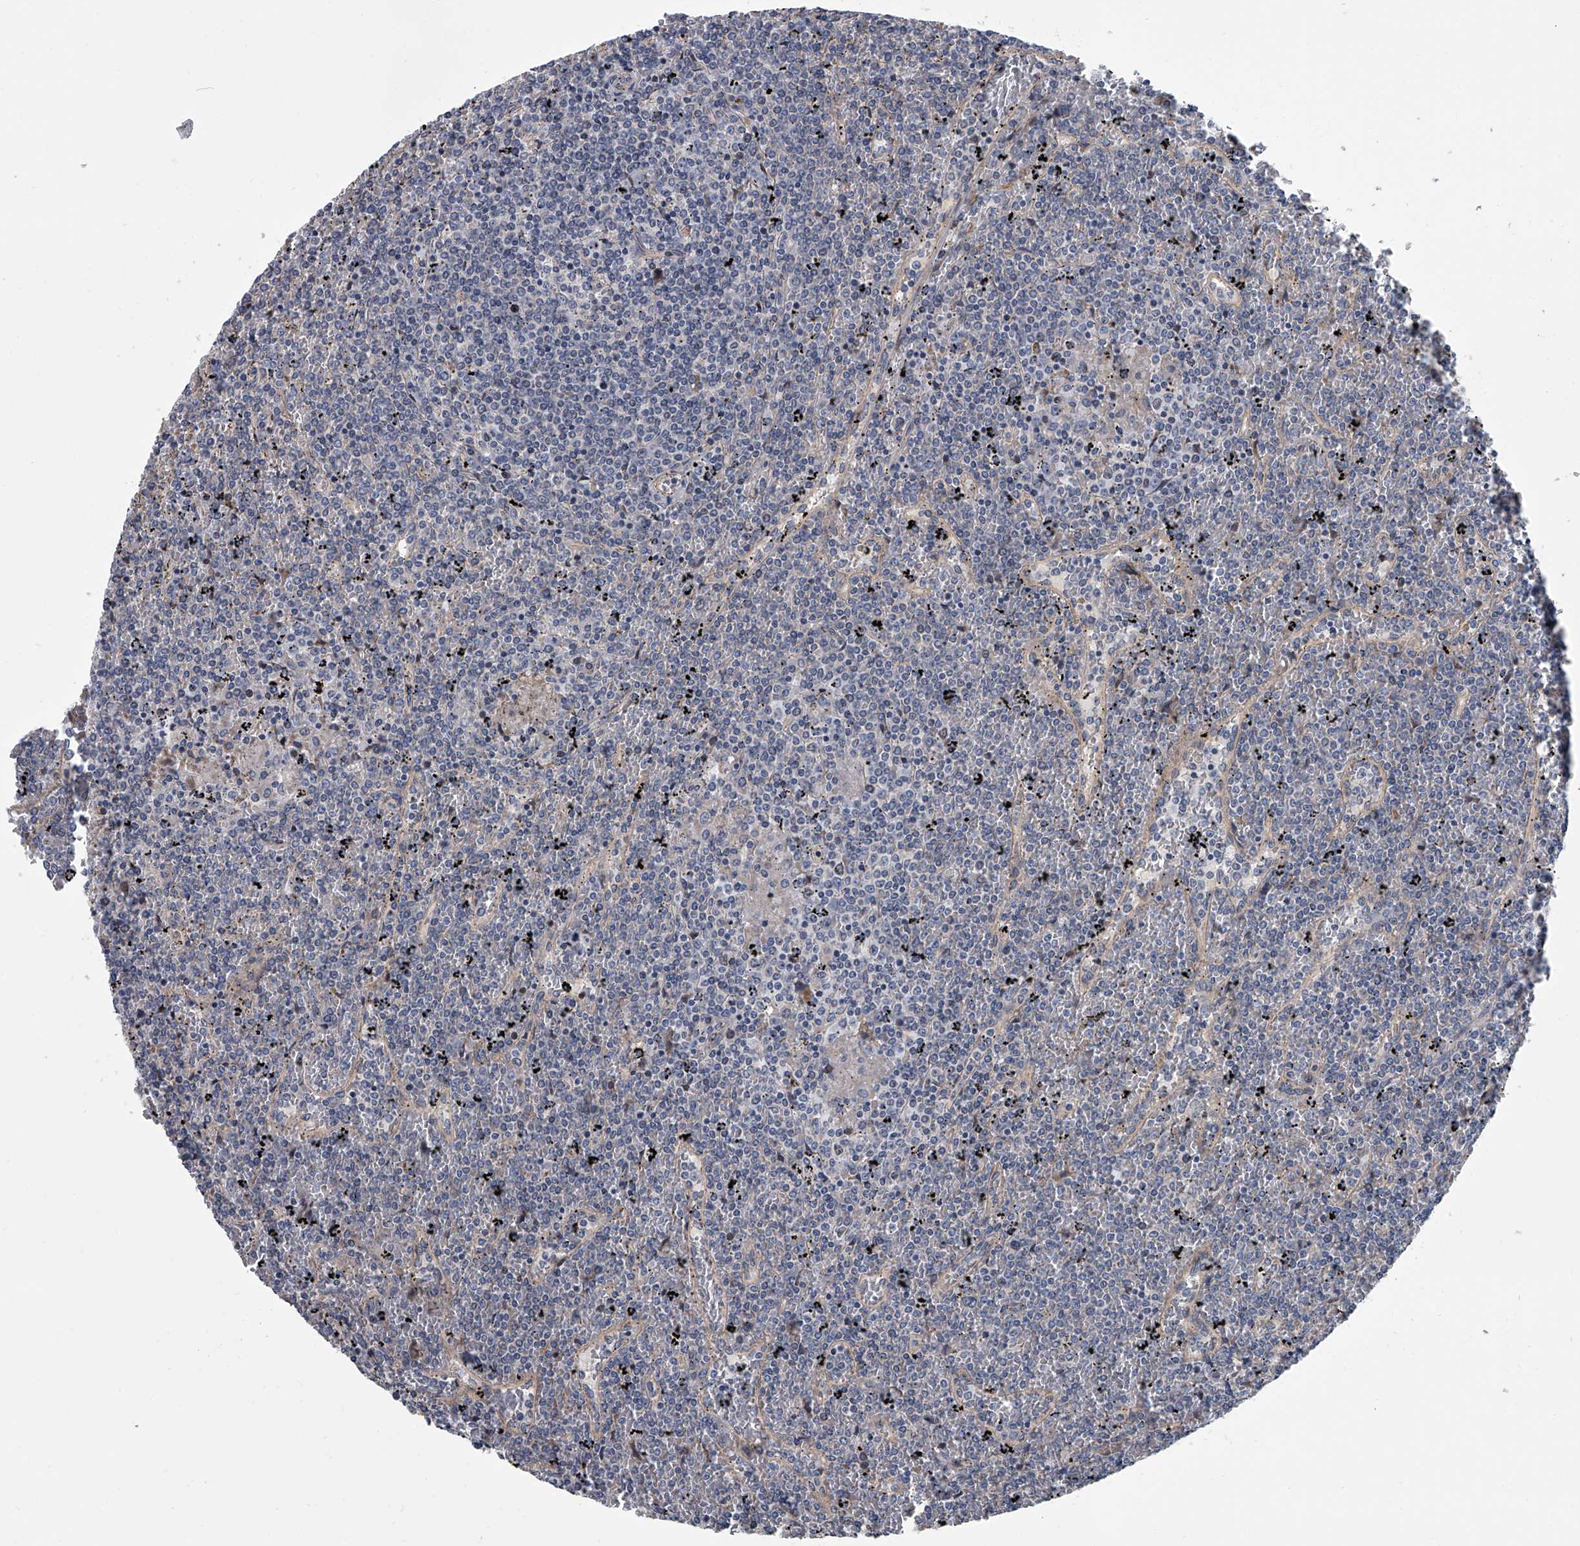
{"staining": {"intensity": "negative", "quantity": "none", "location": "none"}, "tissue": "lymphoma", "cell_type": "Tumor cells", "image_type": "cancer", "snomed": [{"axis": "morphology", "description": "Malignant lymphoma, non-Hodgkin's type, Low grade"}, {"axis": "topography", "description": "Spleen"}], "caption": "Tumor cells are negative for protein expression in human malignant lymphoma, non-Hodgkin's type (low-grade). (DAB immunohistochemistry, high magnification).", "gene": "ABCG1", "patient": {"sex": "female", "age": 19}}